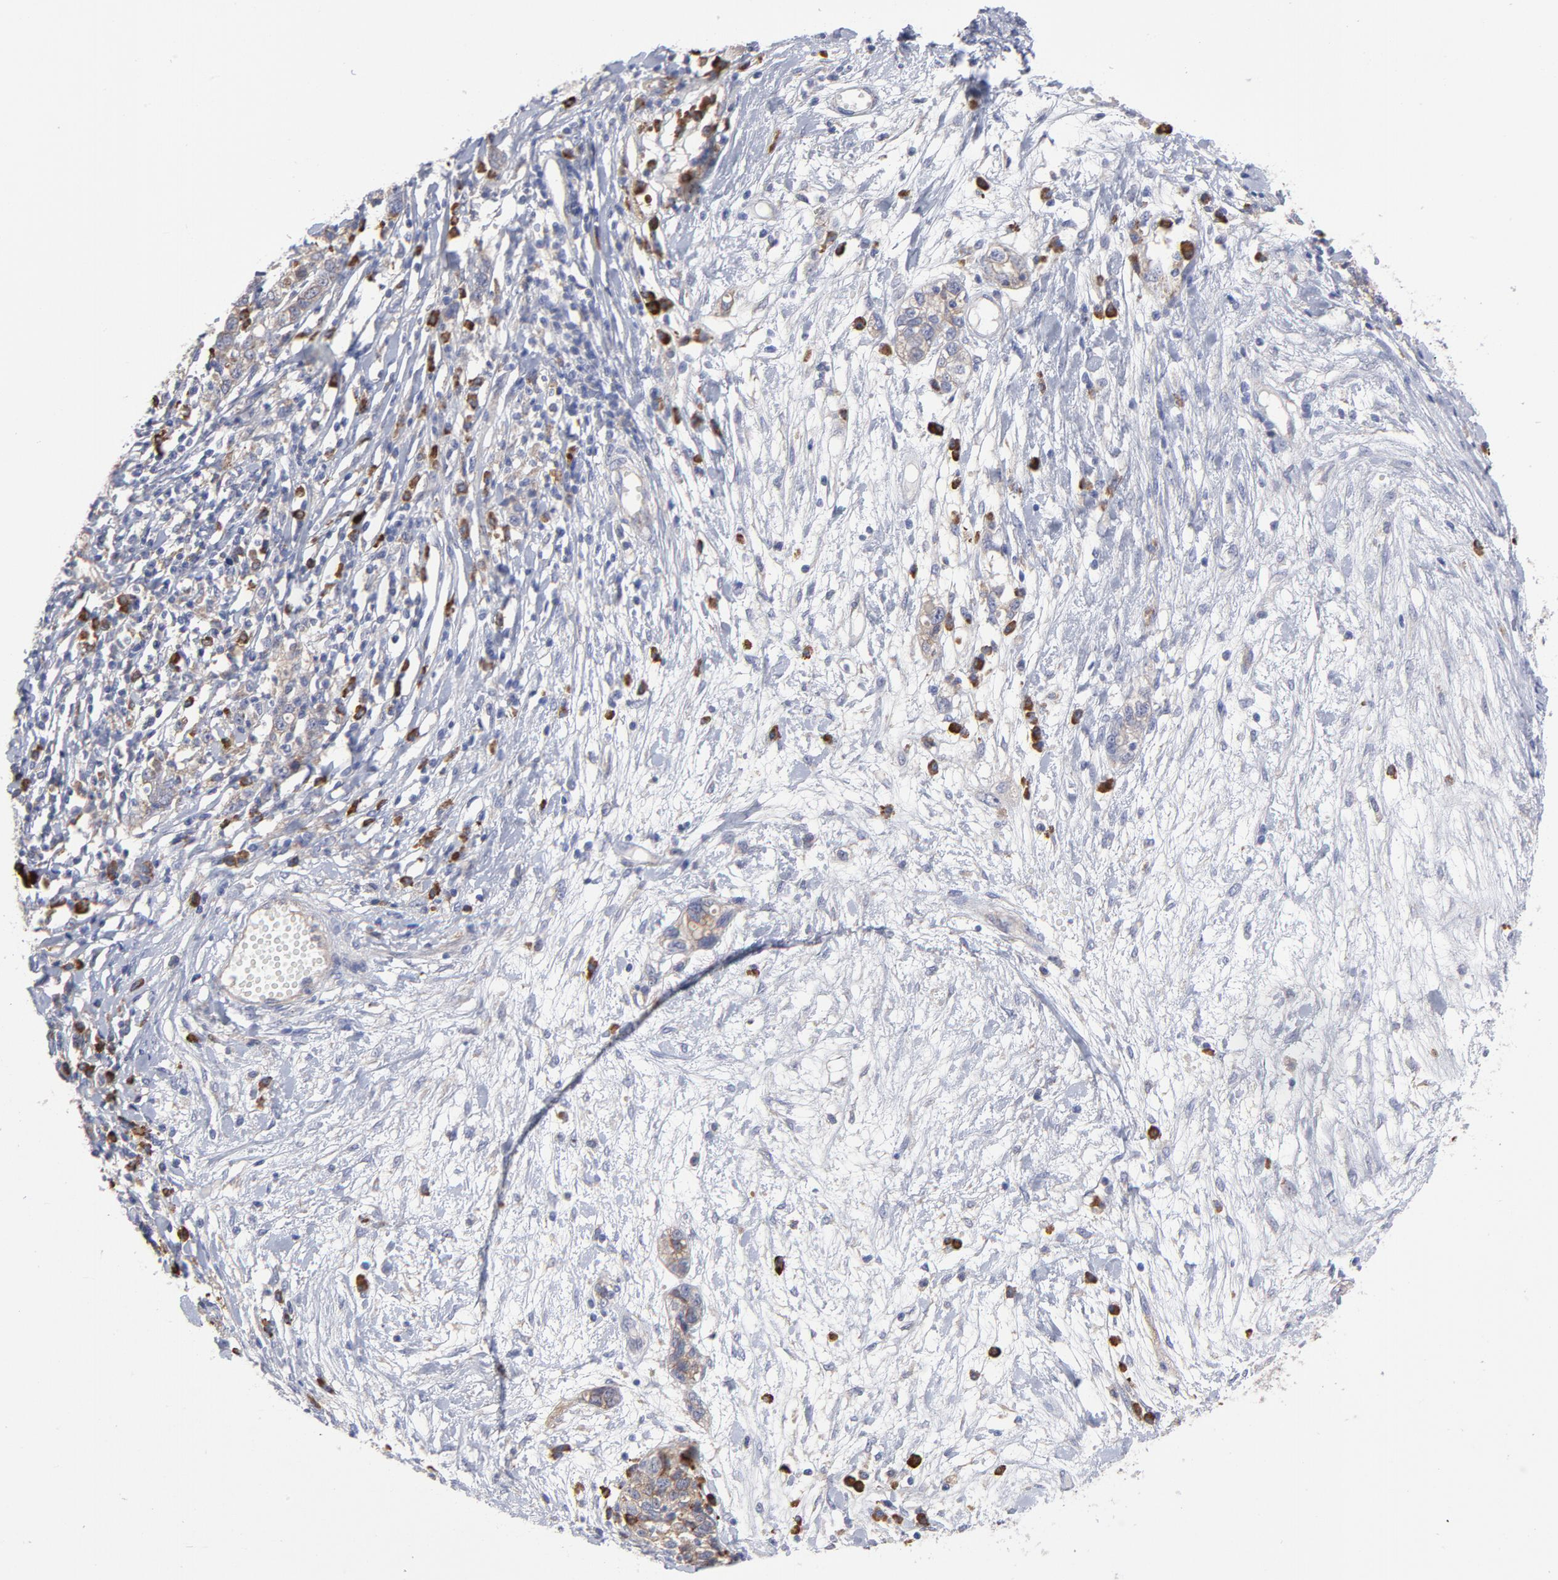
{"staining": {"intensity": "weak", "quantity": ">75%", "location": "cytoplasmic/membranous"}, "tissue": "ovarian cancer", "cell_type": "Tumor cells", "image_type": "cancer", "snomed": [{"axis": "morphology", "description": "Cystadenocarcinoma, serous, NOS"}, {"axis": "topography", "description": "Ovary"}], "caption": "This histopathology image demonstrates IHC staining of human ovarian cancer (serous cystadenocarcinoma), with low weak cytoplasmic/membranous positivity in approximately >75% of tumor cells.", "gene": "RAPGEF3", "patient": {"sex": "female", "age": 71}}